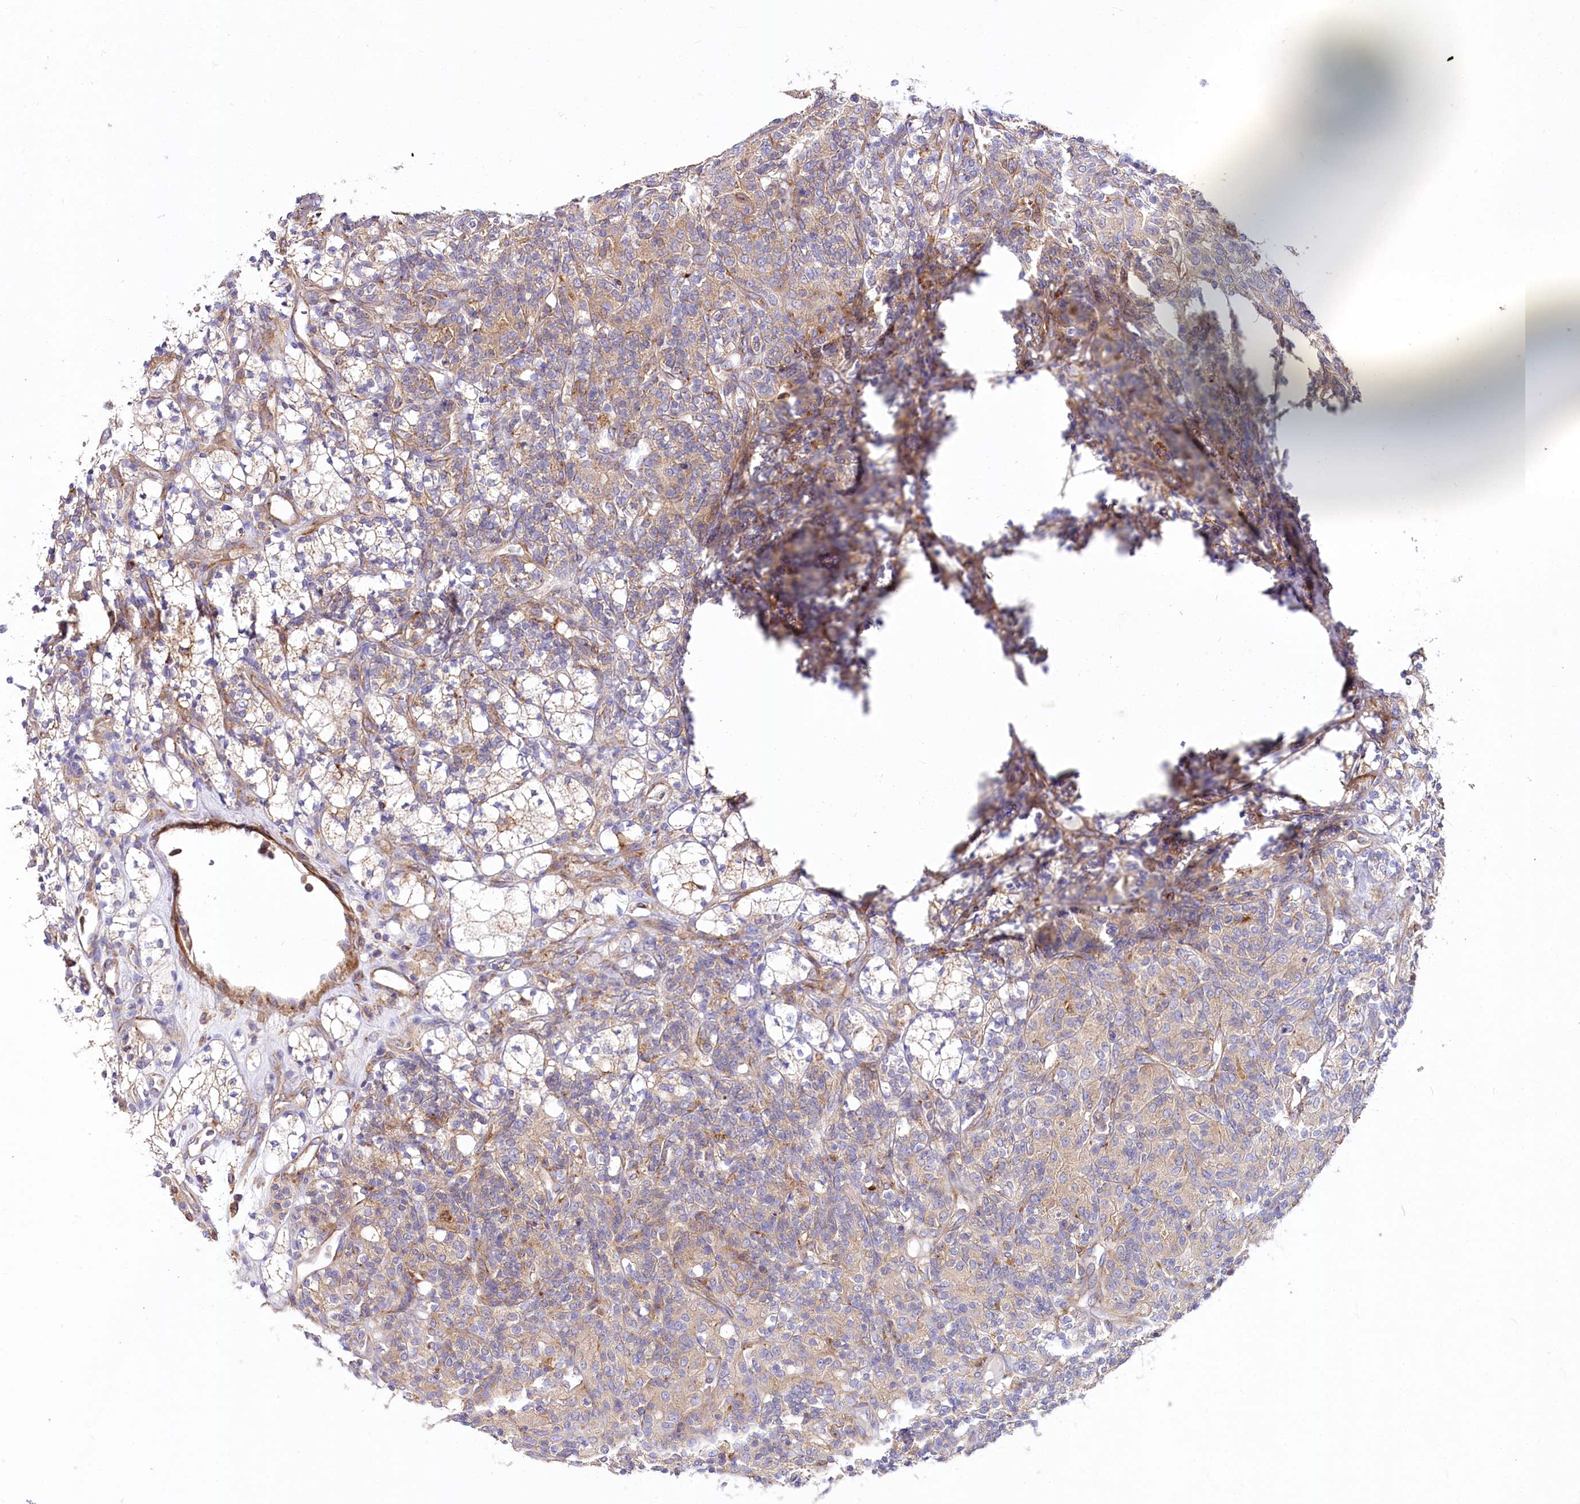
{"staining": {"intensity": "weak", "quantity": "25%-75%", "location": "cytoplasmic/membranous"}, "tissue": "renal cancer", "cell_type": "Tumor cells", "image_type": "cancer", "snomed": [{"axis": "morphology", "description": "Adenocarcinoma, NOS"}, {"axis": "topography", "description": "Kidney"}], "caption": "Renal cancer (adenocarcinoma) tissue reveals weak cytoplasmic/membranous positivity in about 25%-75% of tumor cells, visualized by immunohistochemistry. (DAB (3,3'-diaminobenzidine) = brown stain, brightfield microscopy at high magnification).", "gene": "STX6", "patient": {"sex": "male", "age": 77}}